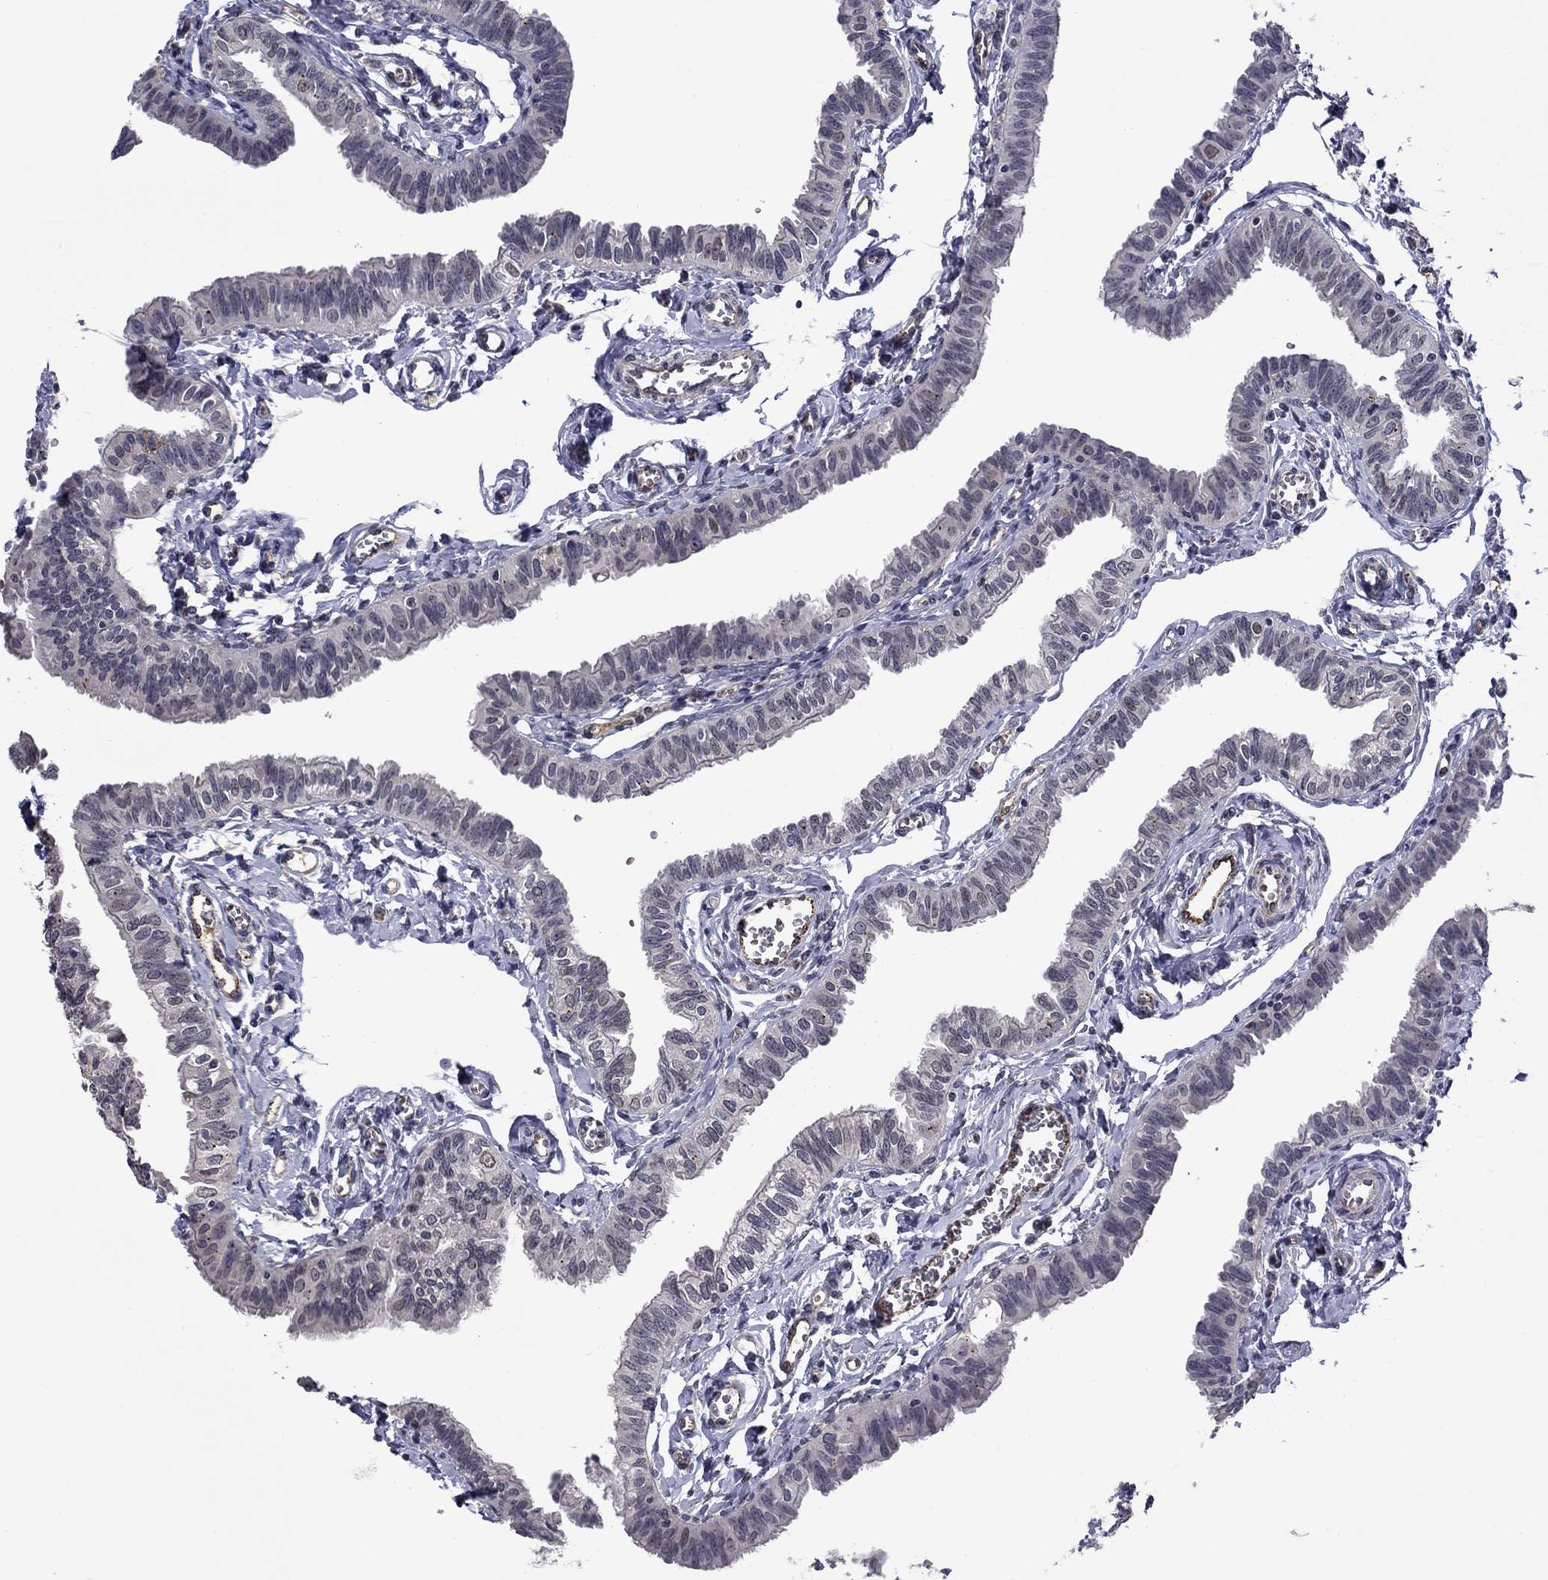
{"staining": {"intensity": "negative", "quantity": "none", "location": "none"}, "tissue": "fallopian tube", "cell_type": "Glandular cells", "image_type": "normal", "snomed": [{"axis": "morphology", "description": "Normal tissue, NOS"}, {"axis": "topography", "description": "Fallopian tube"}], "caption": "DAB immunohistochemical staining of unremarkable human fallopian tube shows no significant positivity in glandular cells.", "gene": "SLITRK1", "patient": {"sex": "female", "age": 54}}